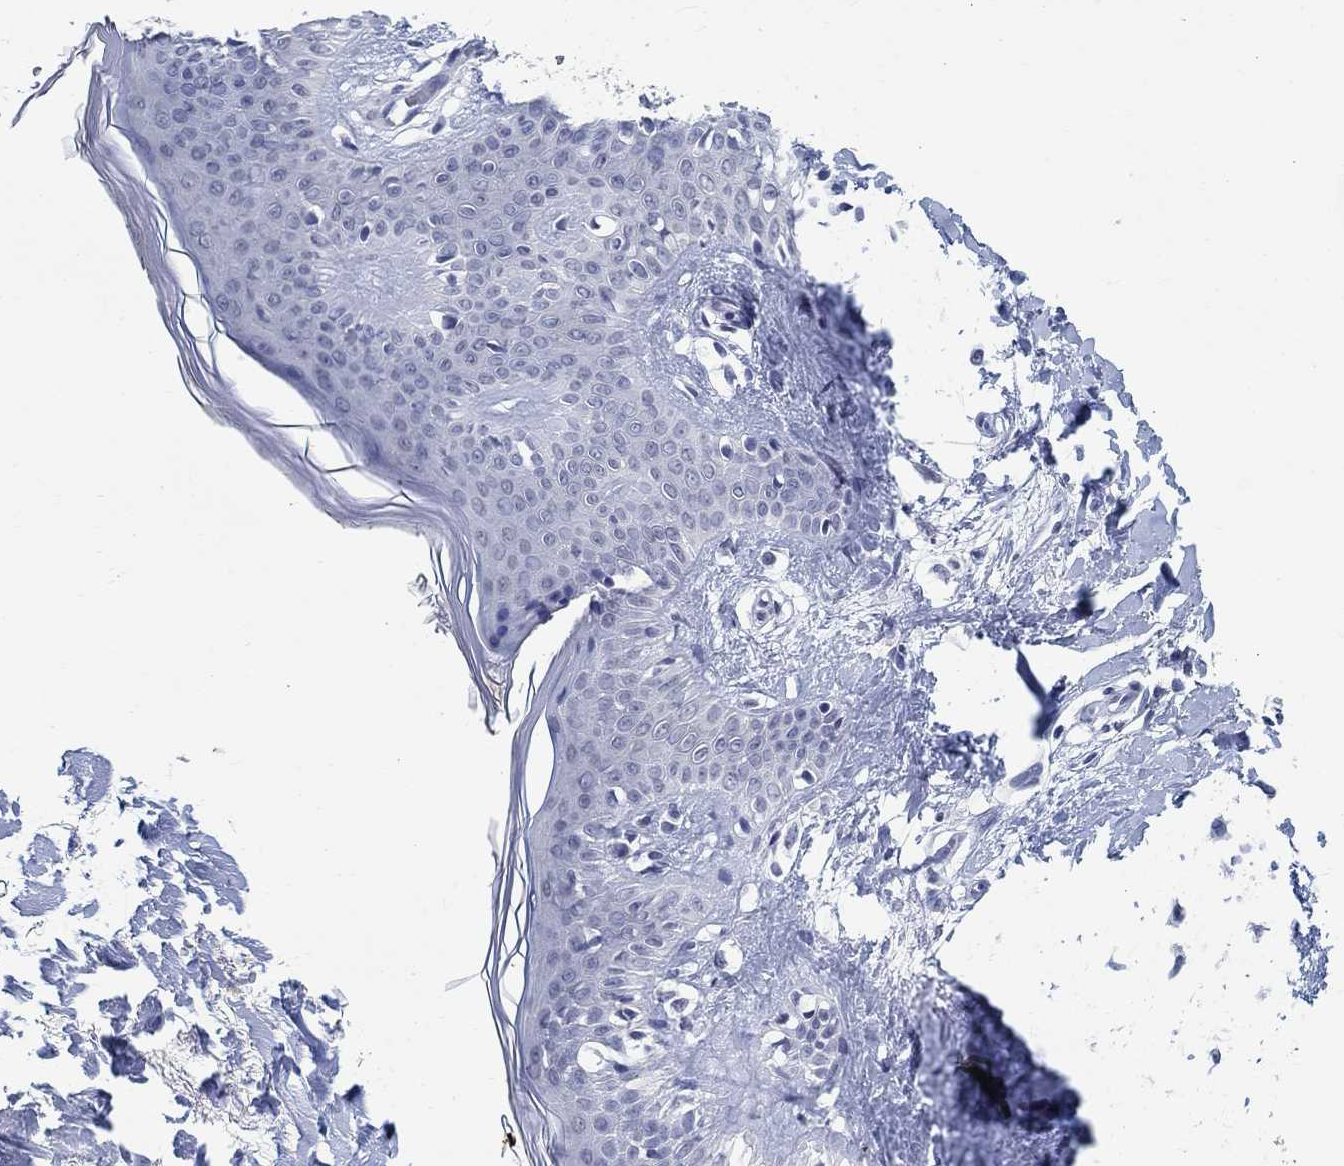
{"staining": {"intensity": "negative", "quantity": "none", "location": "none"}, "tissue": "skin", "cell_type": "Fibroblasts", "image_type": "normal", "snomed": [{"axis": "morphology", "description": "Normal tissue, NOS"}, {"axis": "topography", "description": "Skin"}], "caption": "This is an immunohistochemistry photomicrograph of normal human skin. There is no staining in fibroblasts.", "gene": "ANKS1B", "patient": {"sex": "female", "age": 34}}